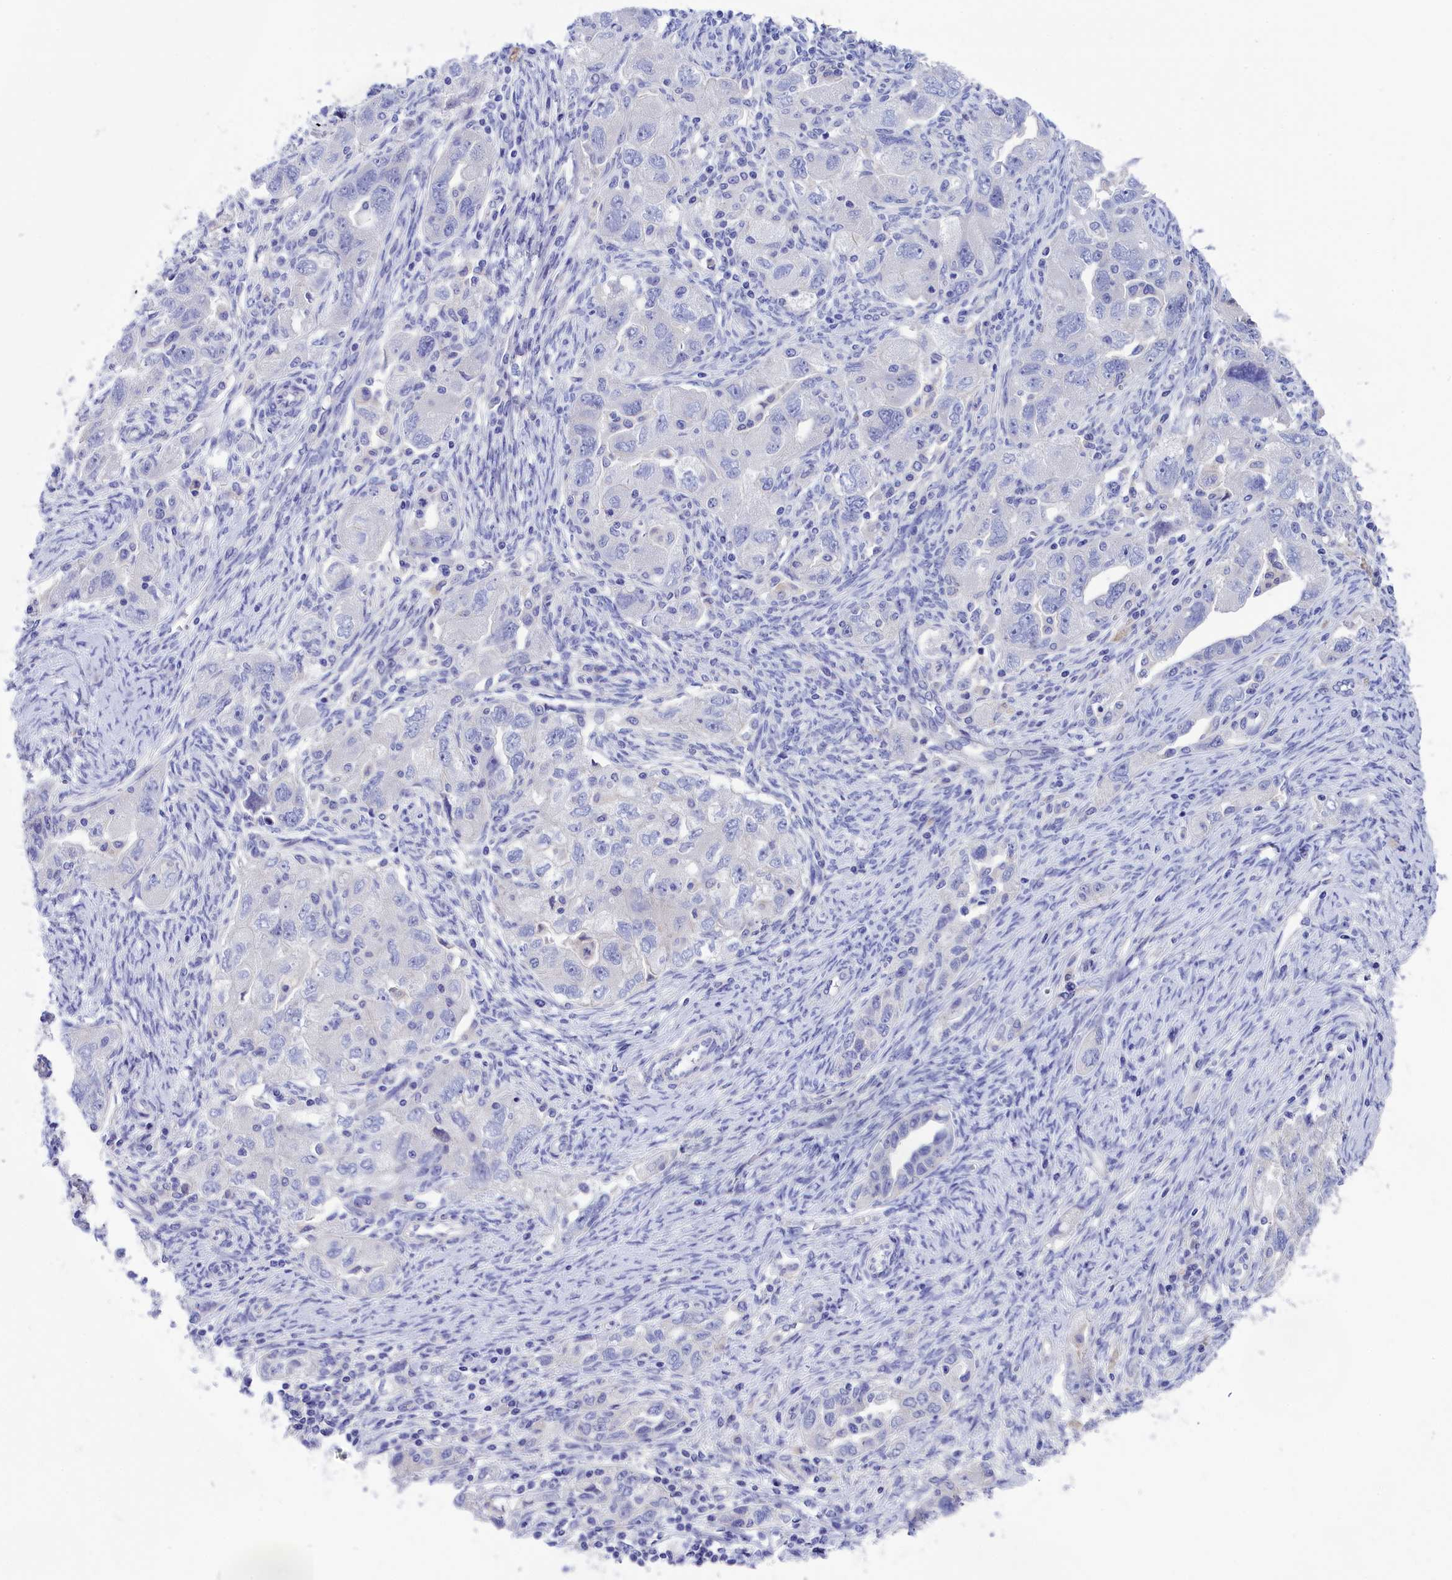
{"staining": {"intensity": "negative", "quantity": "none", "location": "none"}, "tissue": "ovarian cancer", "cell_type": "Tumor cells", "image_type": "cancer", "snomed": [{"axis": "morphology", "description": "Carcinoma, NOS"}, {"axis": "morphology", "description": "Cystadenocarcinoma, serous, NOS"}, {"axis": "topography", "description": "Ovary"}], "caption": "Micrograph shows no protein expression in tumor cells of ovarian serous cystadenocarcinoma tissue.", "gene": "VPS35L", "patient": {"sex": "female", "age": 69}}